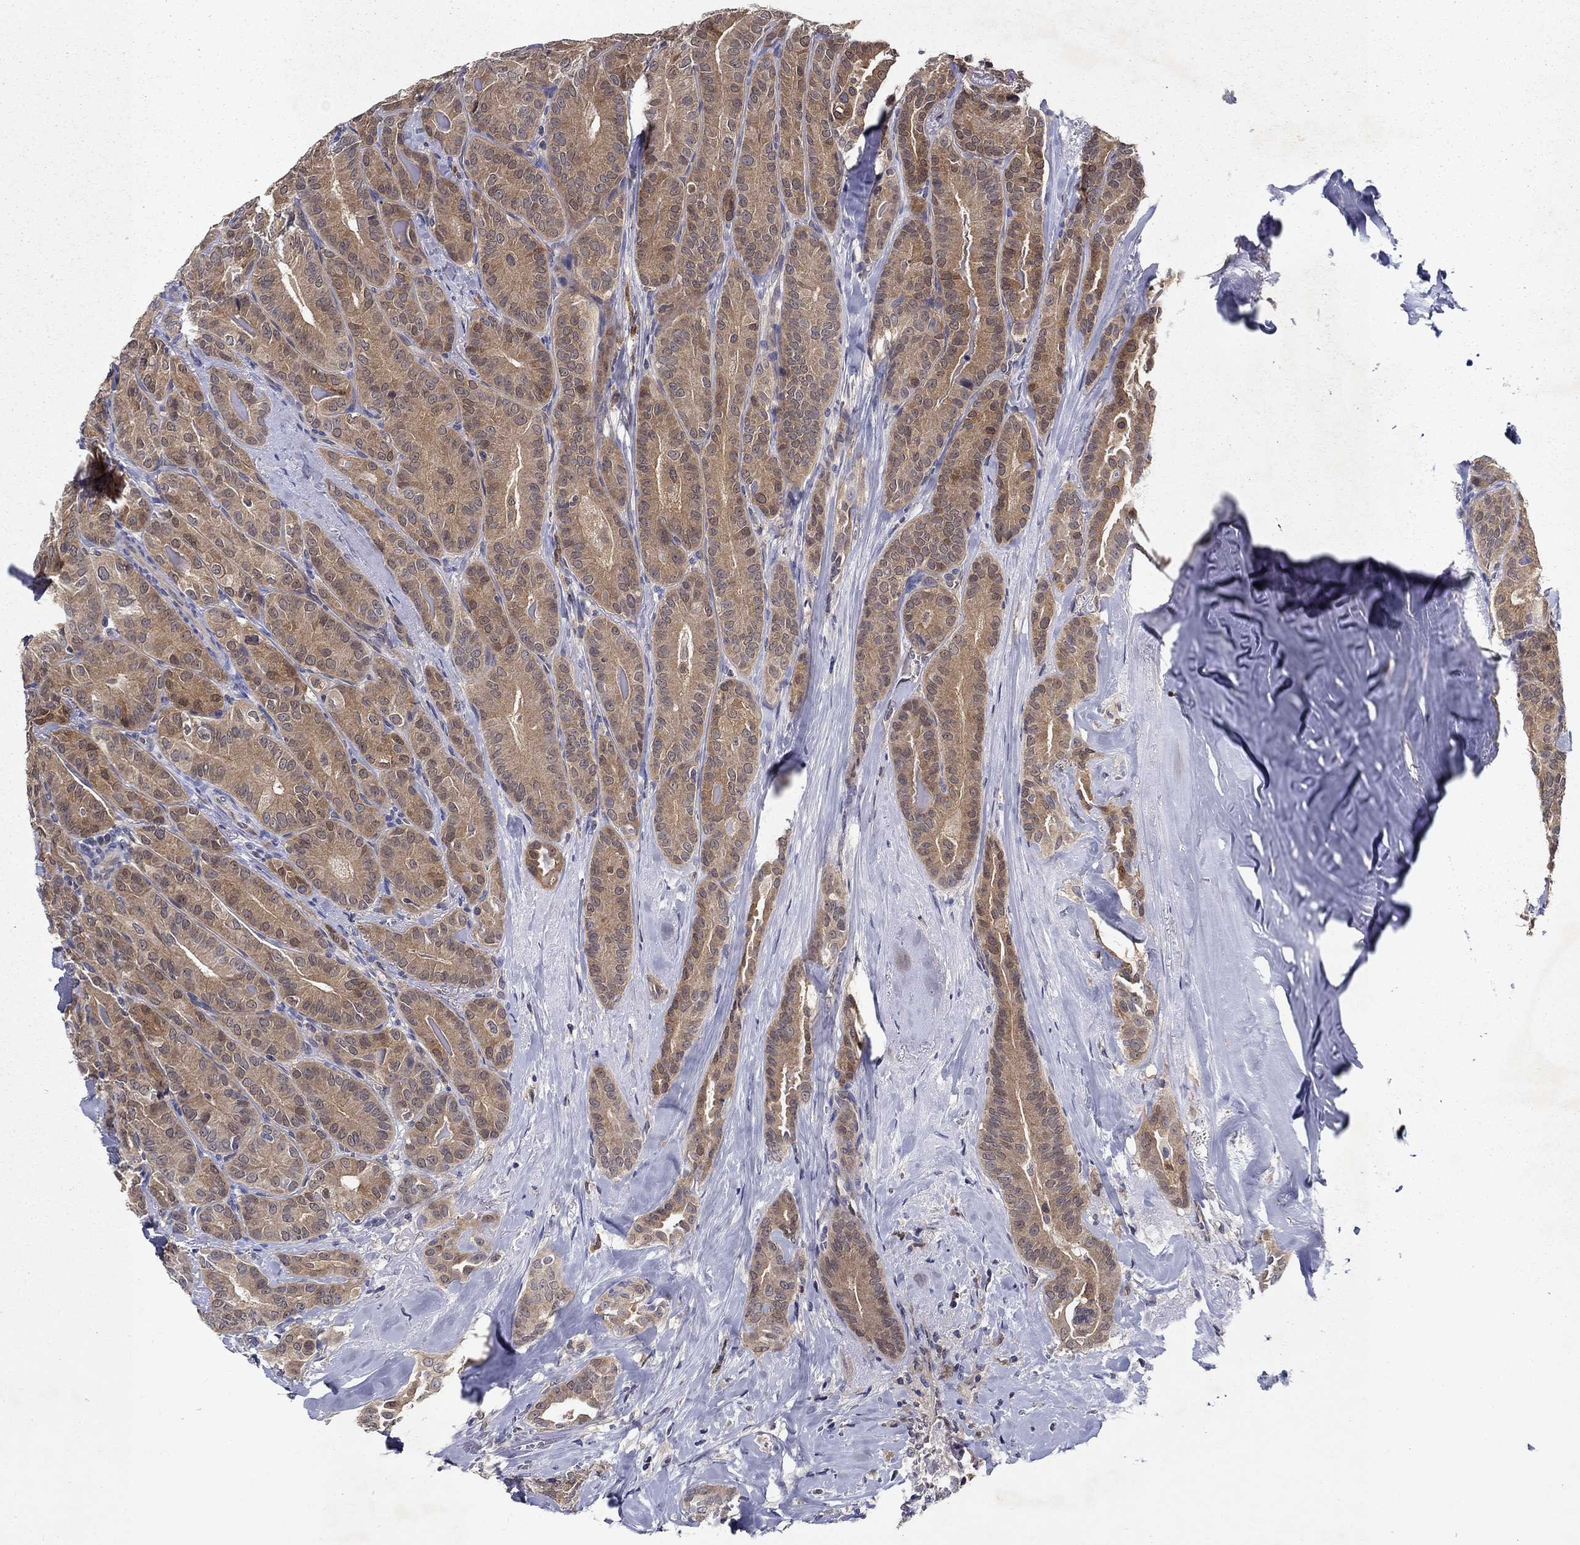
{"staining": {"intensity": "moderate", "quantity": ">75%", "location": "cytoplasmic/membranous"}, "tissue": "thyroid cancer", "cell_type": "Tumor cells", "image_type": "cancer", "snomed": [{"axis": "morphology", "description": "Papillary adenocarcinoma, NOS"}, {"axis": "topography", "description": "Thyroid gland"}], "caption": "Tumor cells reveal medium levels of moderate cytoplasmic/membranous staining in approximately >75% of cells in human thyroid papillary adenocarcinoma. Nuclei are stained in blue.", "gene": "GLTP", "patient": {"sex": "male", "age": 61}}